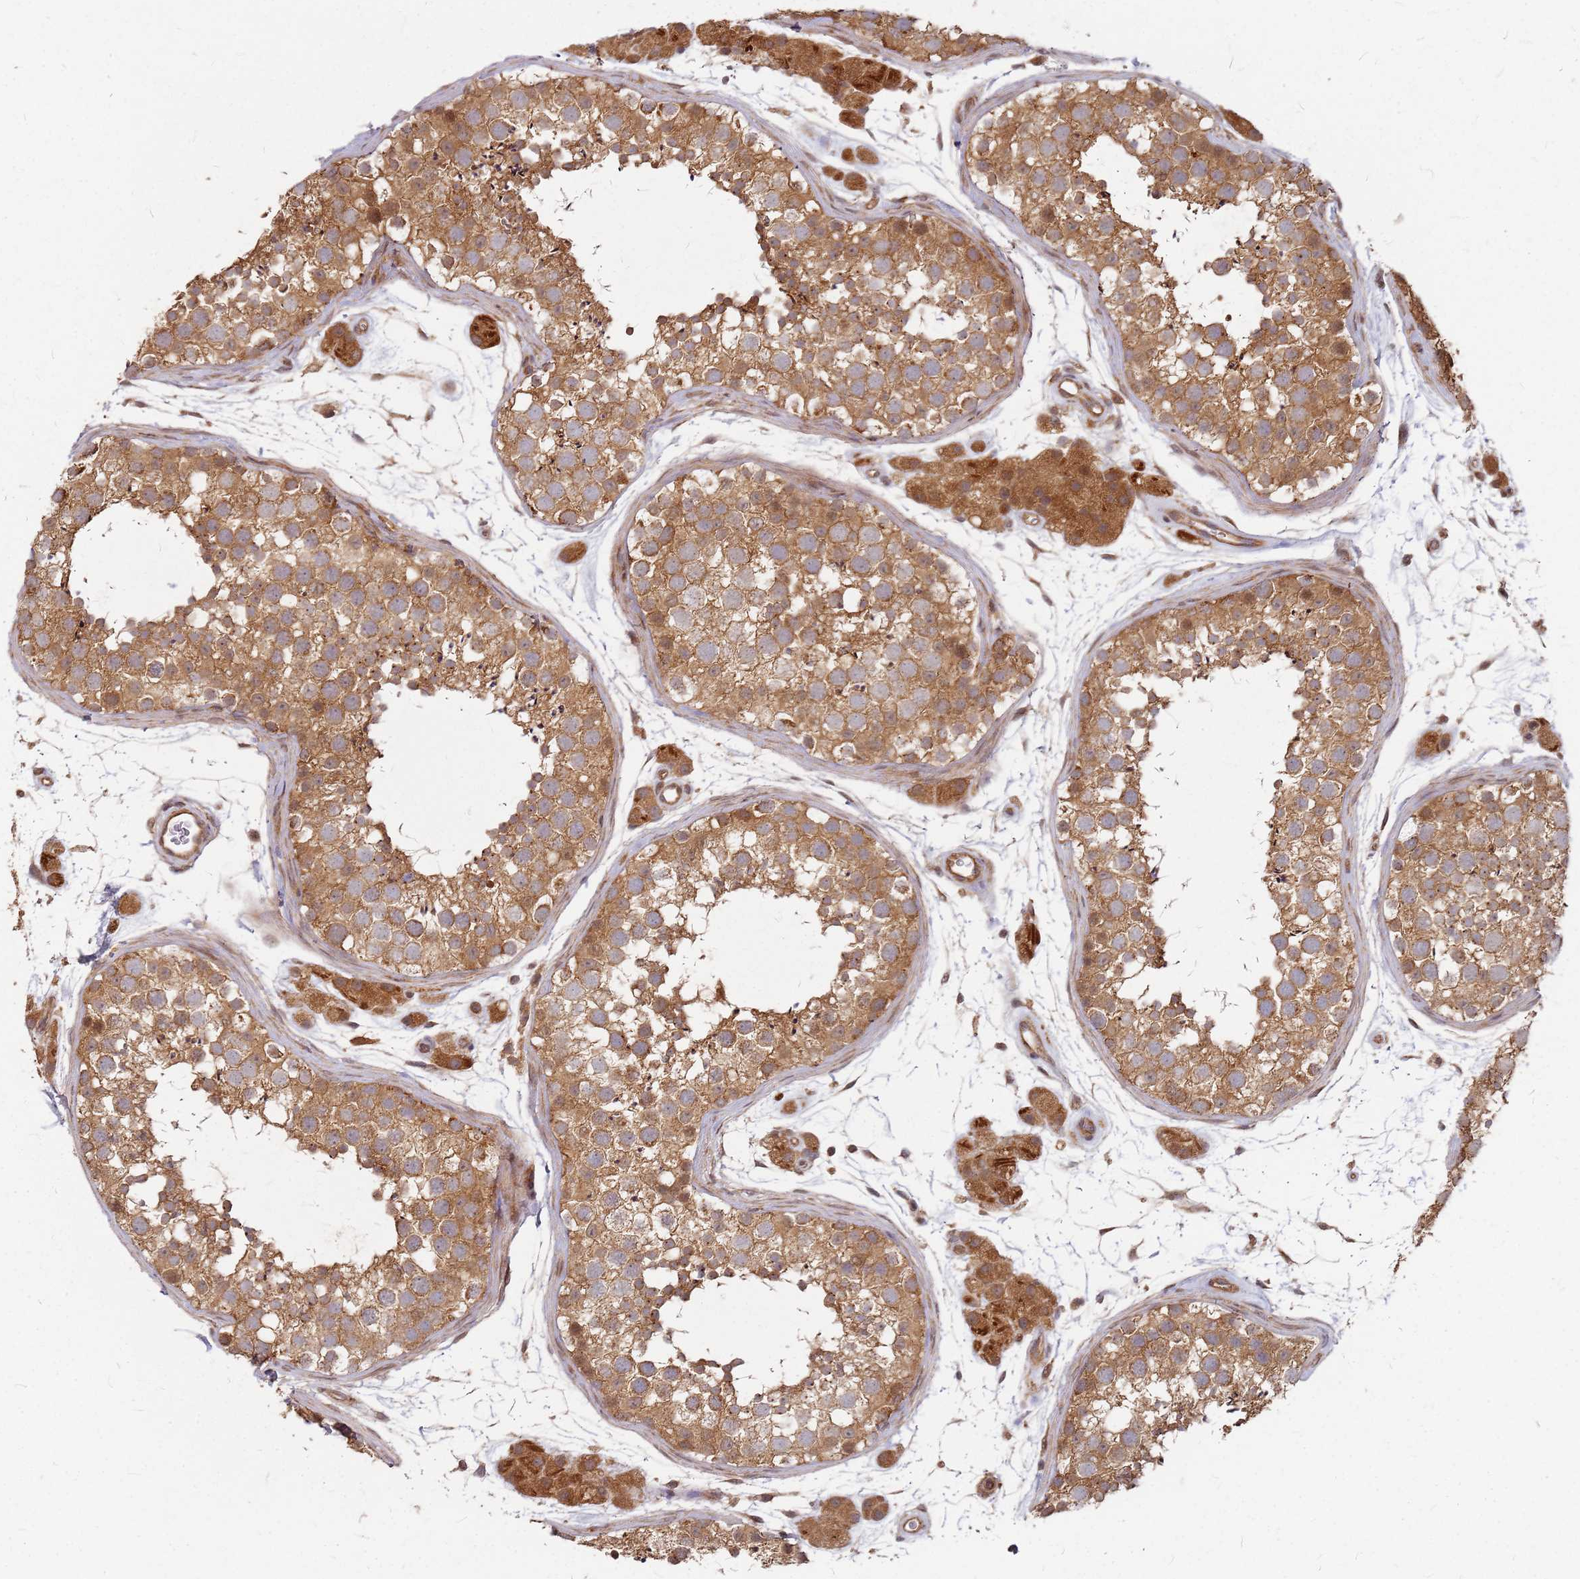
{"staining": {"intensity": "strong", "quantity": ">75%", "location": "cytoplasmic/membranous"}, "tissue": "testis", "cell_type": "Cells in seminiferous ducts", "image_type": "normal", "snomed": [{"axis": "morphology", "description": "Normal tissue, NOS"}, {"axis": "topography", "description": "Testis"}], "caption": "Cells in seminiferous ducts reveal strong cytoplasmic/membranous positivity in approximately >75% of cells in normal testis.", "gene": "TRABD", "patient": {"sex": "male", "age": 41}}